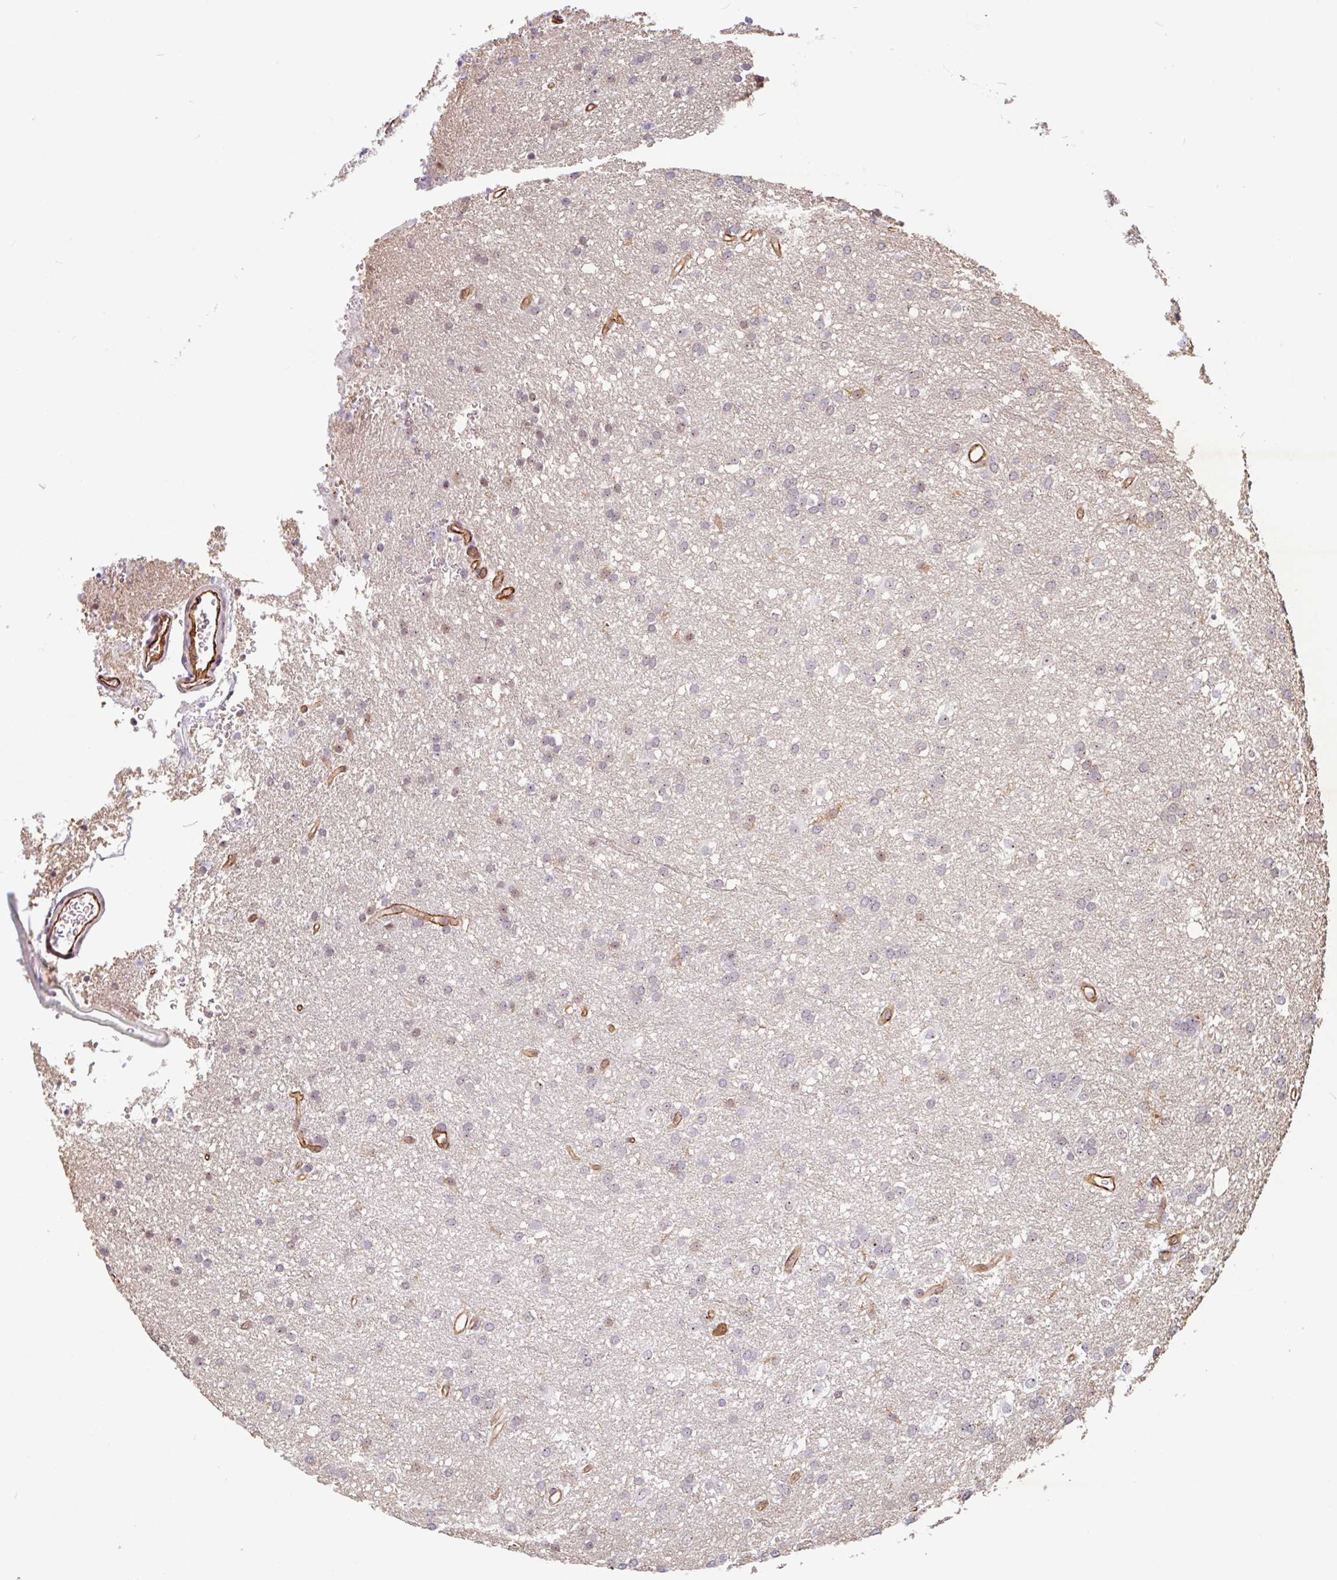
{"staining": {"intensity": "weak", "quantity": "<25%", "location": "nuclear"}, "tissue": "glioma", "cell_type": "Tumor cells", "image_type": "cancer", "snomed": [{"axis": "morphology", "description": "Glioma, malignant, Low grade"}, {"axis": "topography", "description": "Brain"}], "caption": "Immunohistochemistry of human malignant glioma (low-grade) reveals no expression in tumor cells.", "gene": "ZNF689", "patient": {"sex": "female", "age": 33}}